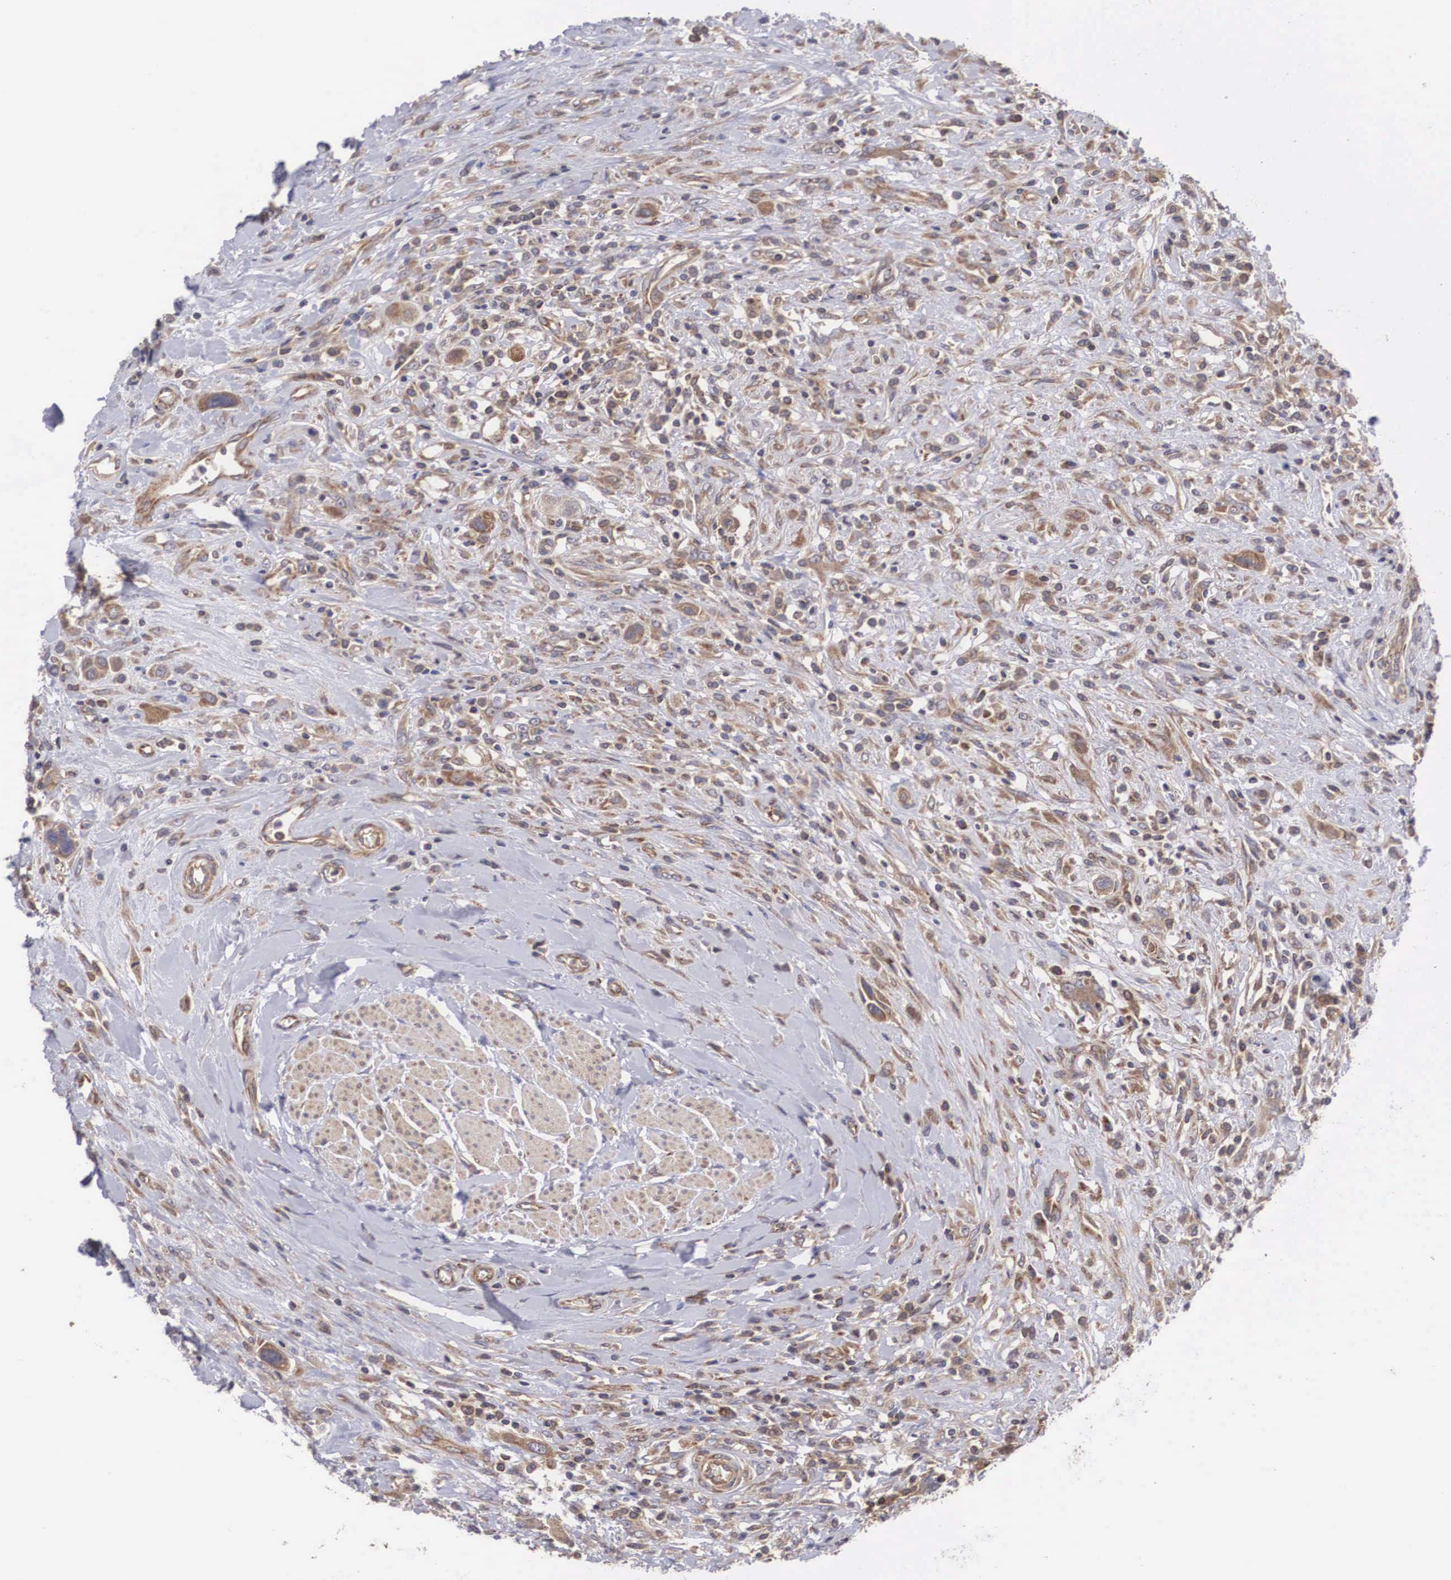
{"staining": {"intensity": "moderate", "quantity": ">75%", "location": "cytoplasmic/membranous"}, "tissue": "urothelial cancer", "cell_type": "Tumor cells", "image_type": "cancer", "snomed": [{"axis": "morphology", "description": "Urothelial carcinoma, High grade"}, {"axis": "topography", "description": "Urinary bladder"}], "caption": "Protein staining by IHC shows moderate cytoplasmic/membranous staining in approximately >75% of tumor cells in high-grade urothelial carcinoma. (IHC, brightfield microscopy, high magnification).", "gene": "DHRS1", "patient": {"sex": "male", "age": 50}}